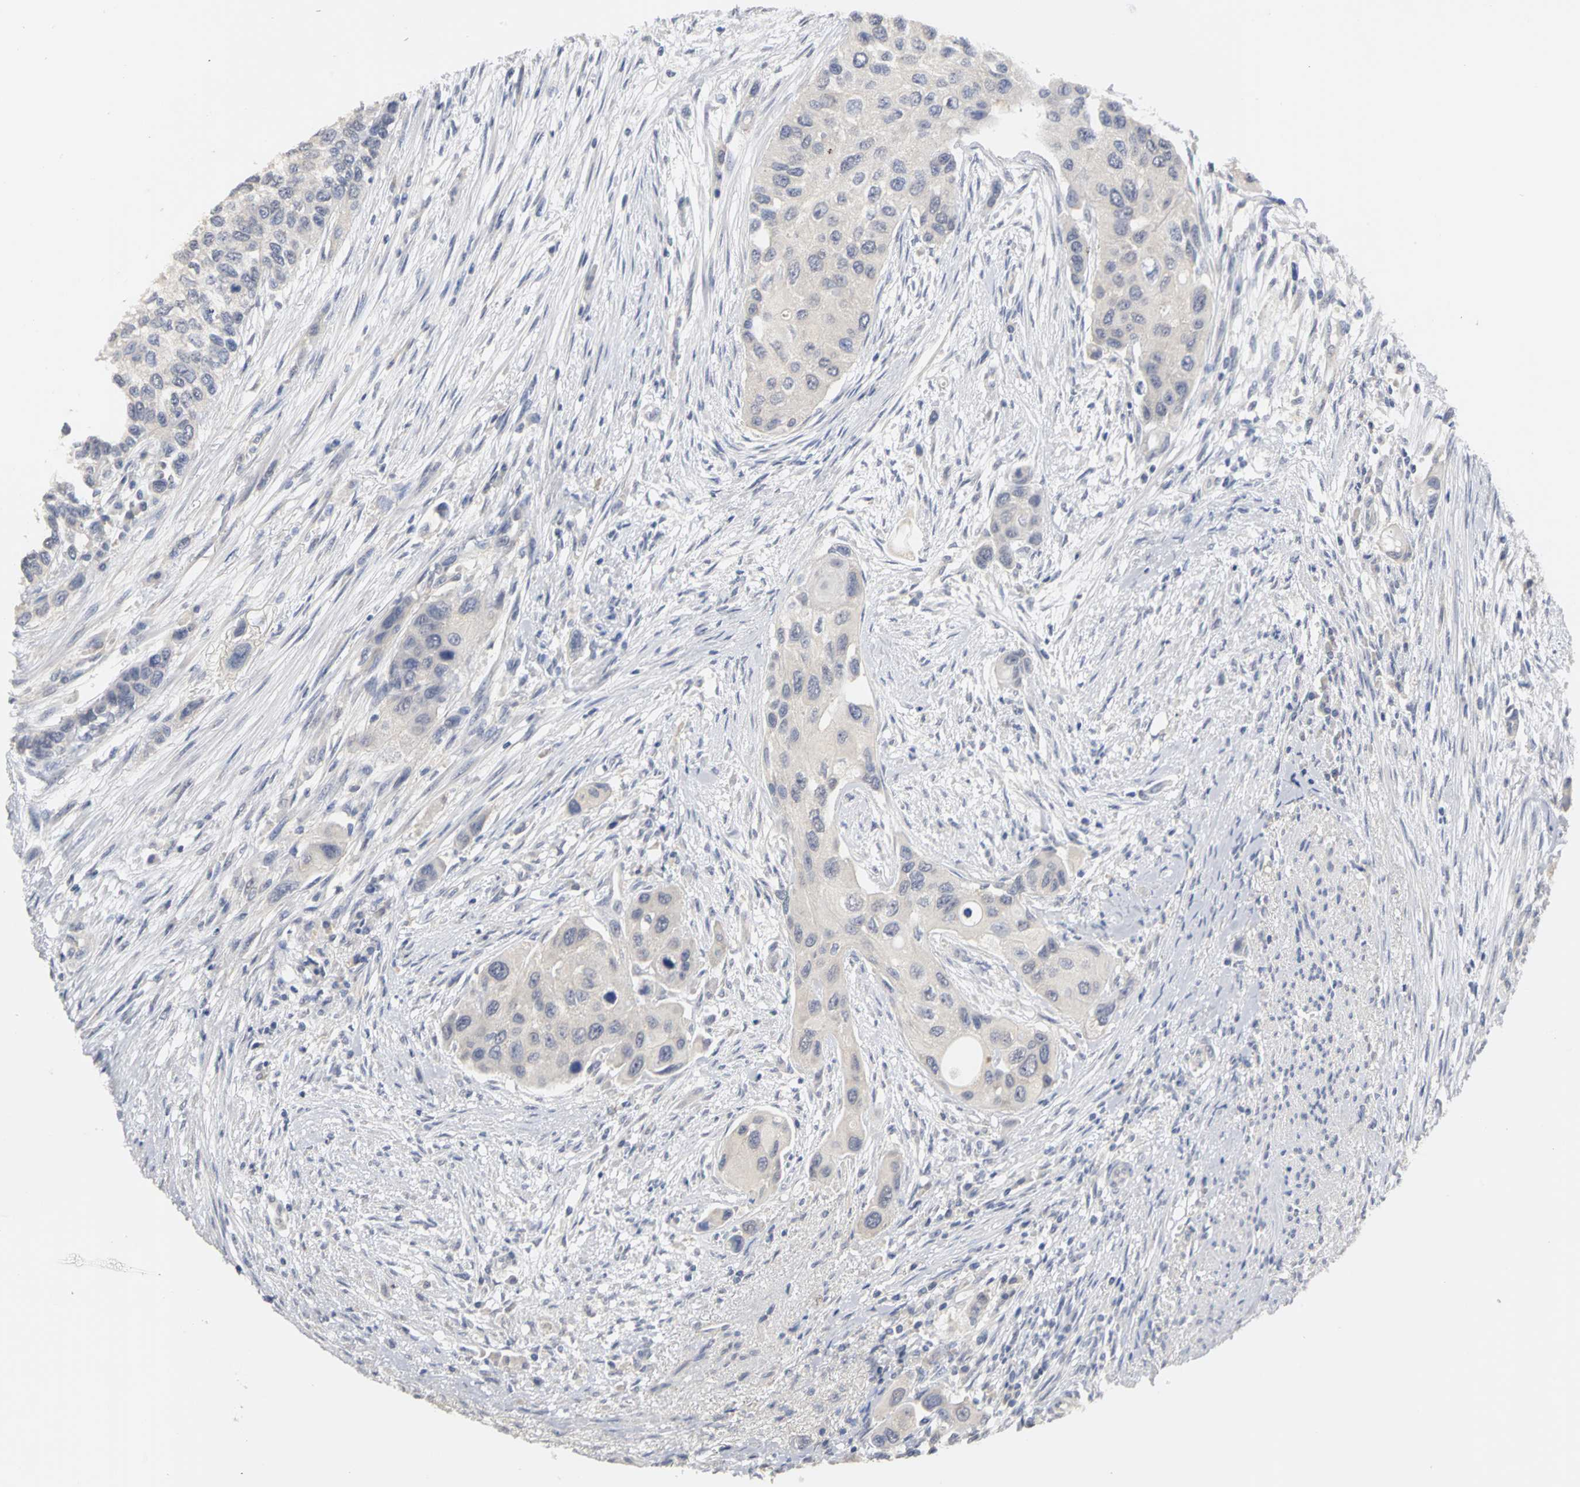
{"staining": {"intensity": "negative", "quantity": "none", "location": "none"}, "tissue": "urothelial cancer", "cell_type": "Tumor cells", "image_type": "cancer", "snomed": [{"axis": "morphology", "description": "Urothelial carcinoma, High grade"}, {"axis": "topography", "description": "Urinary bladder"}], "caption": "Tumor cells show no significant protein staining in urothelial cancer.", "gene": "PGR", "patient": {"sex": "female", "age": 56}}